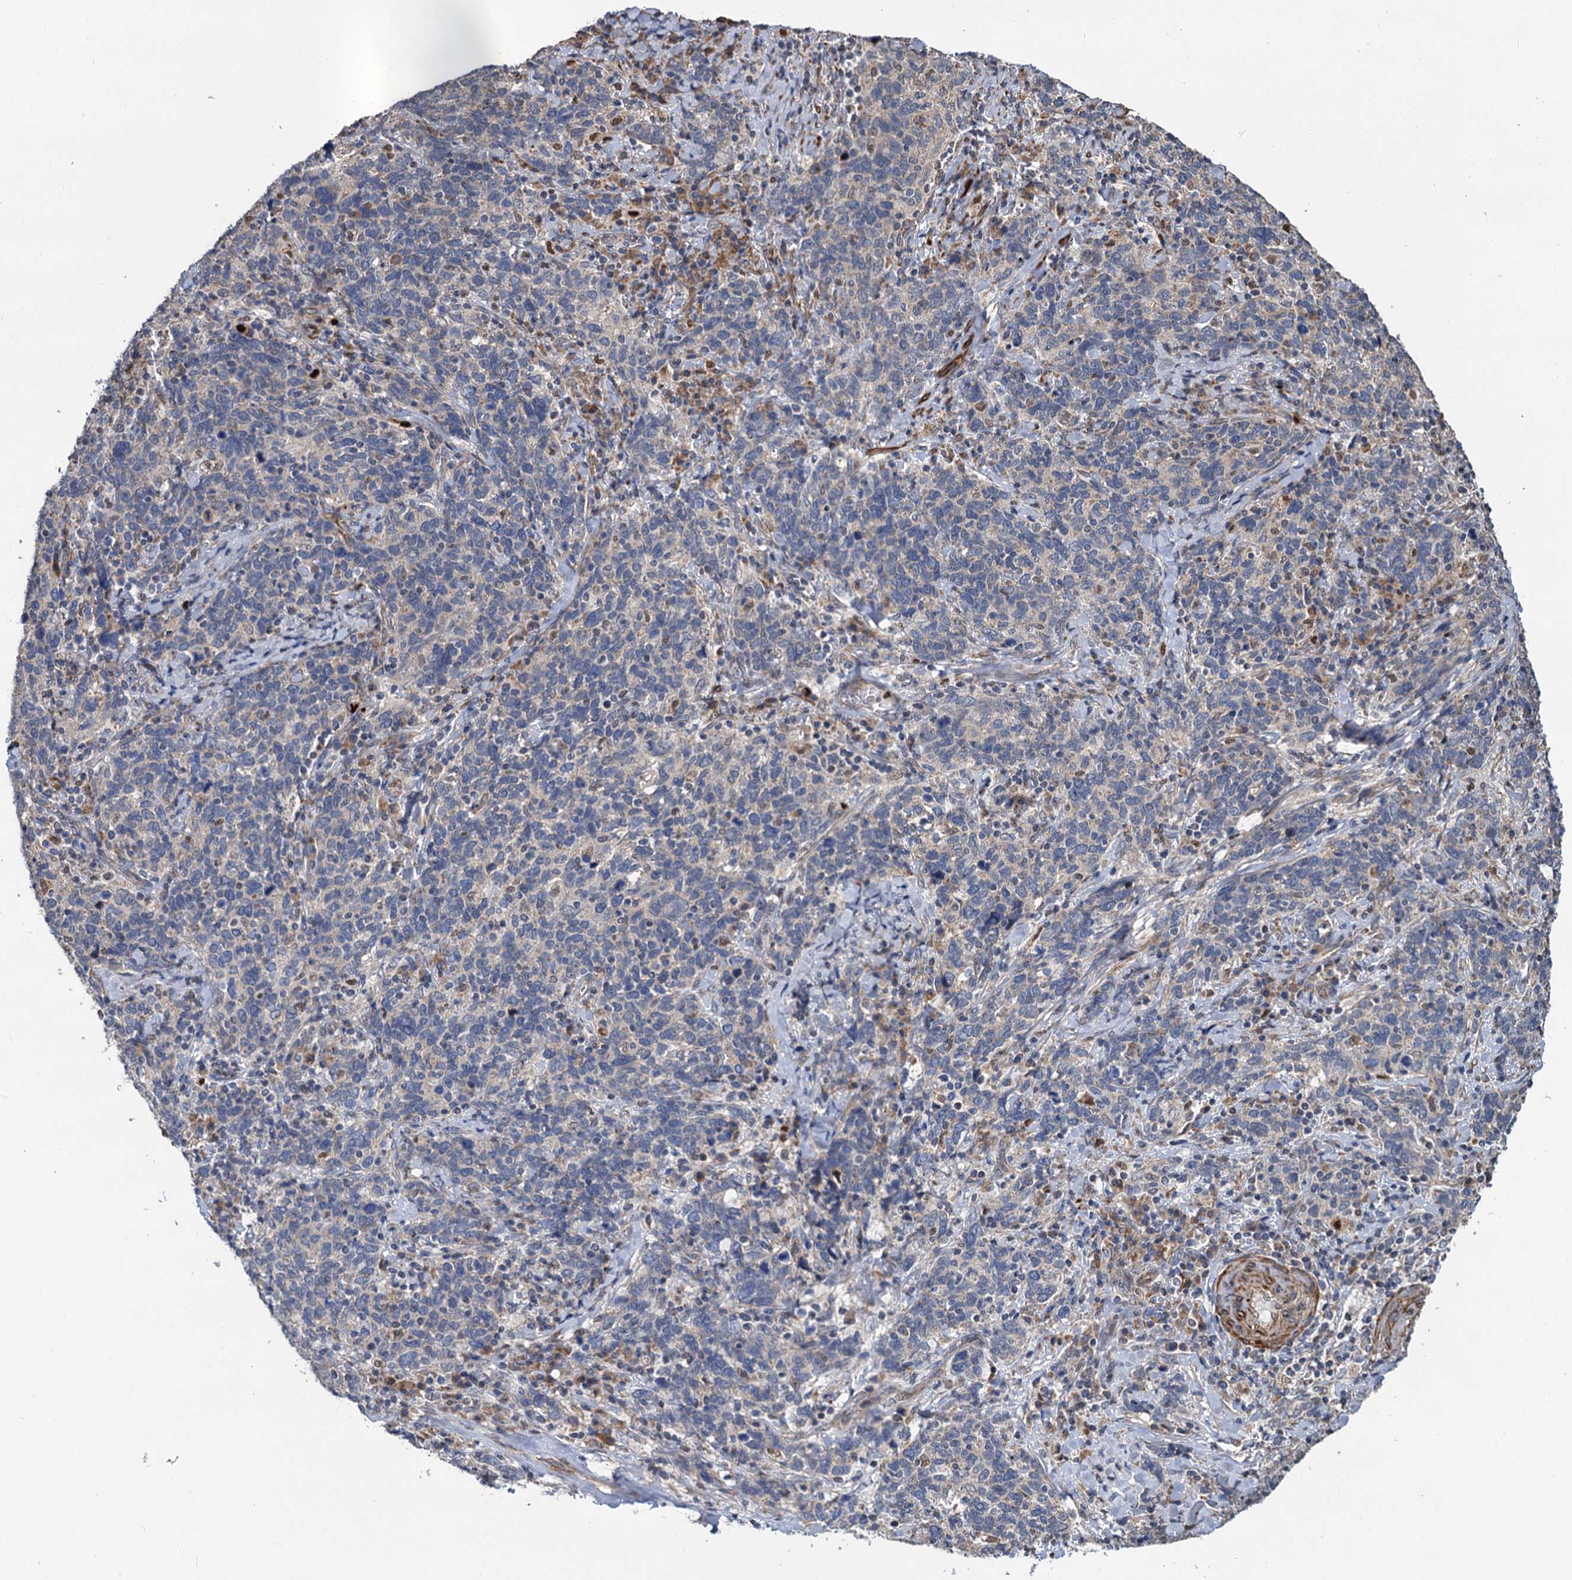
{"staining": {"intensity": "negative", "quantity": "none", "location": "none"}, "tissue": "cervical cancer", "cell_type": "Tumor cells", "image_type": "cancer", "snomed": [{"axis": "morphology", "description": "Squamous cell carcinoma, NOS"}, {"axis": "topography", "description": "Cervix"}], "caption": "A histopathology image of human squamous cell carcinoma (cervical) is negative for staining in tumor cells.", "gene": "ALKBH7", "patient": {"sex": "female", "age": 41}}